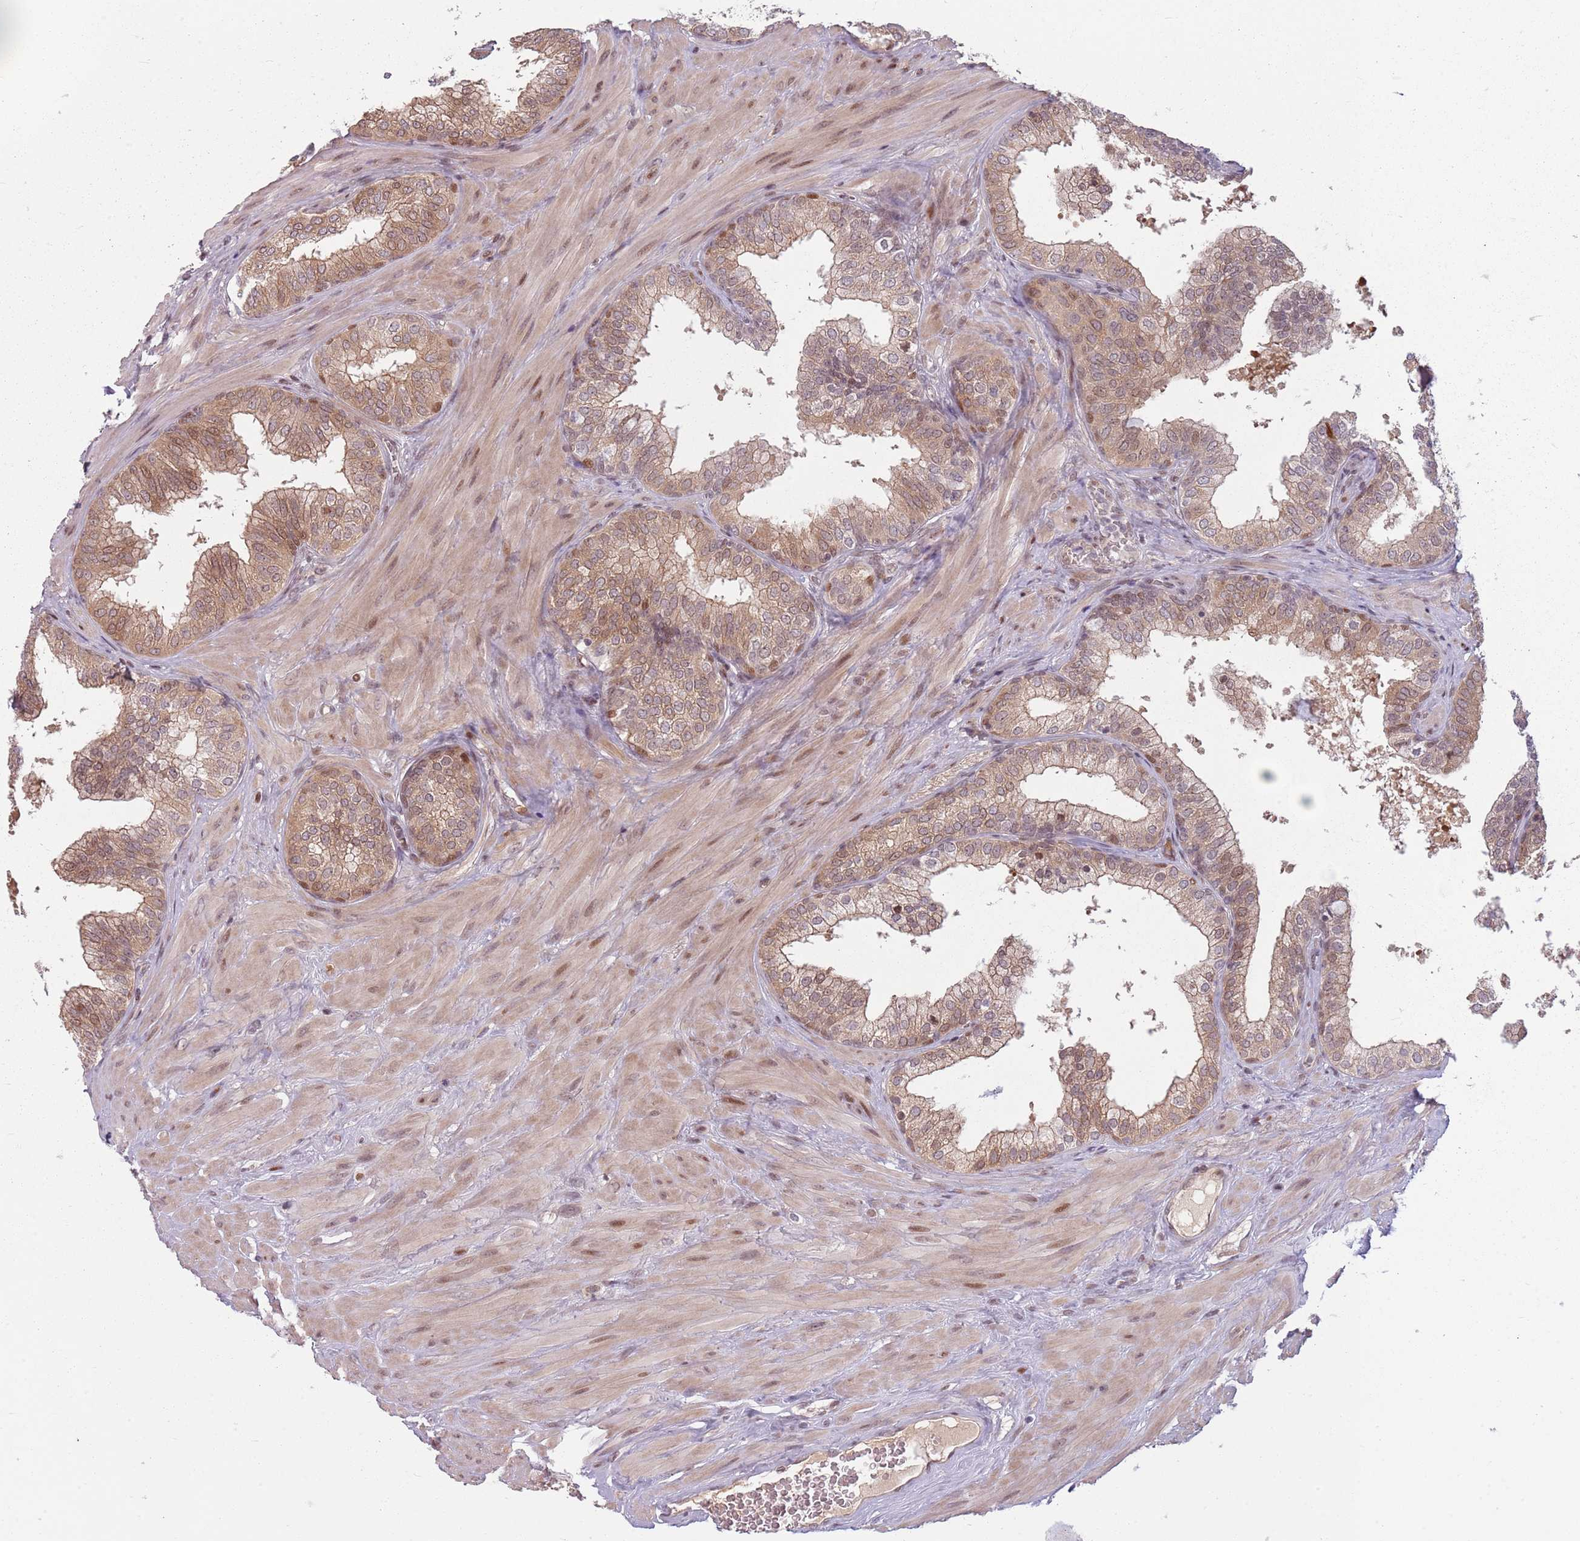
{"staining": {"intensity": "moderate", "quantity": ">75%", "location": "cytoplasmic/membranous,nuclear"}, "tissue": "prostate", "cell_type": "Glandular cells", "image_type": "normal", "snomed": [{"axis": "morphology", "description": "Normal tissue, NOS"}, {"axis": "topography", "description": "Prostate"}], "caption": "Immunohistochemistry (IHC) histopathology image of normal prostate: human prostate stained using IHC demonstrates medium levels of moderate protein expression localized specifically in the cytoplasmic/membranous,nuclear of glandular cells, appearing as a cytoplasmic/membranous,nuclear brown color.", "gene": "ADGRG1", "patient": {"sex": "male", "age": 60}}